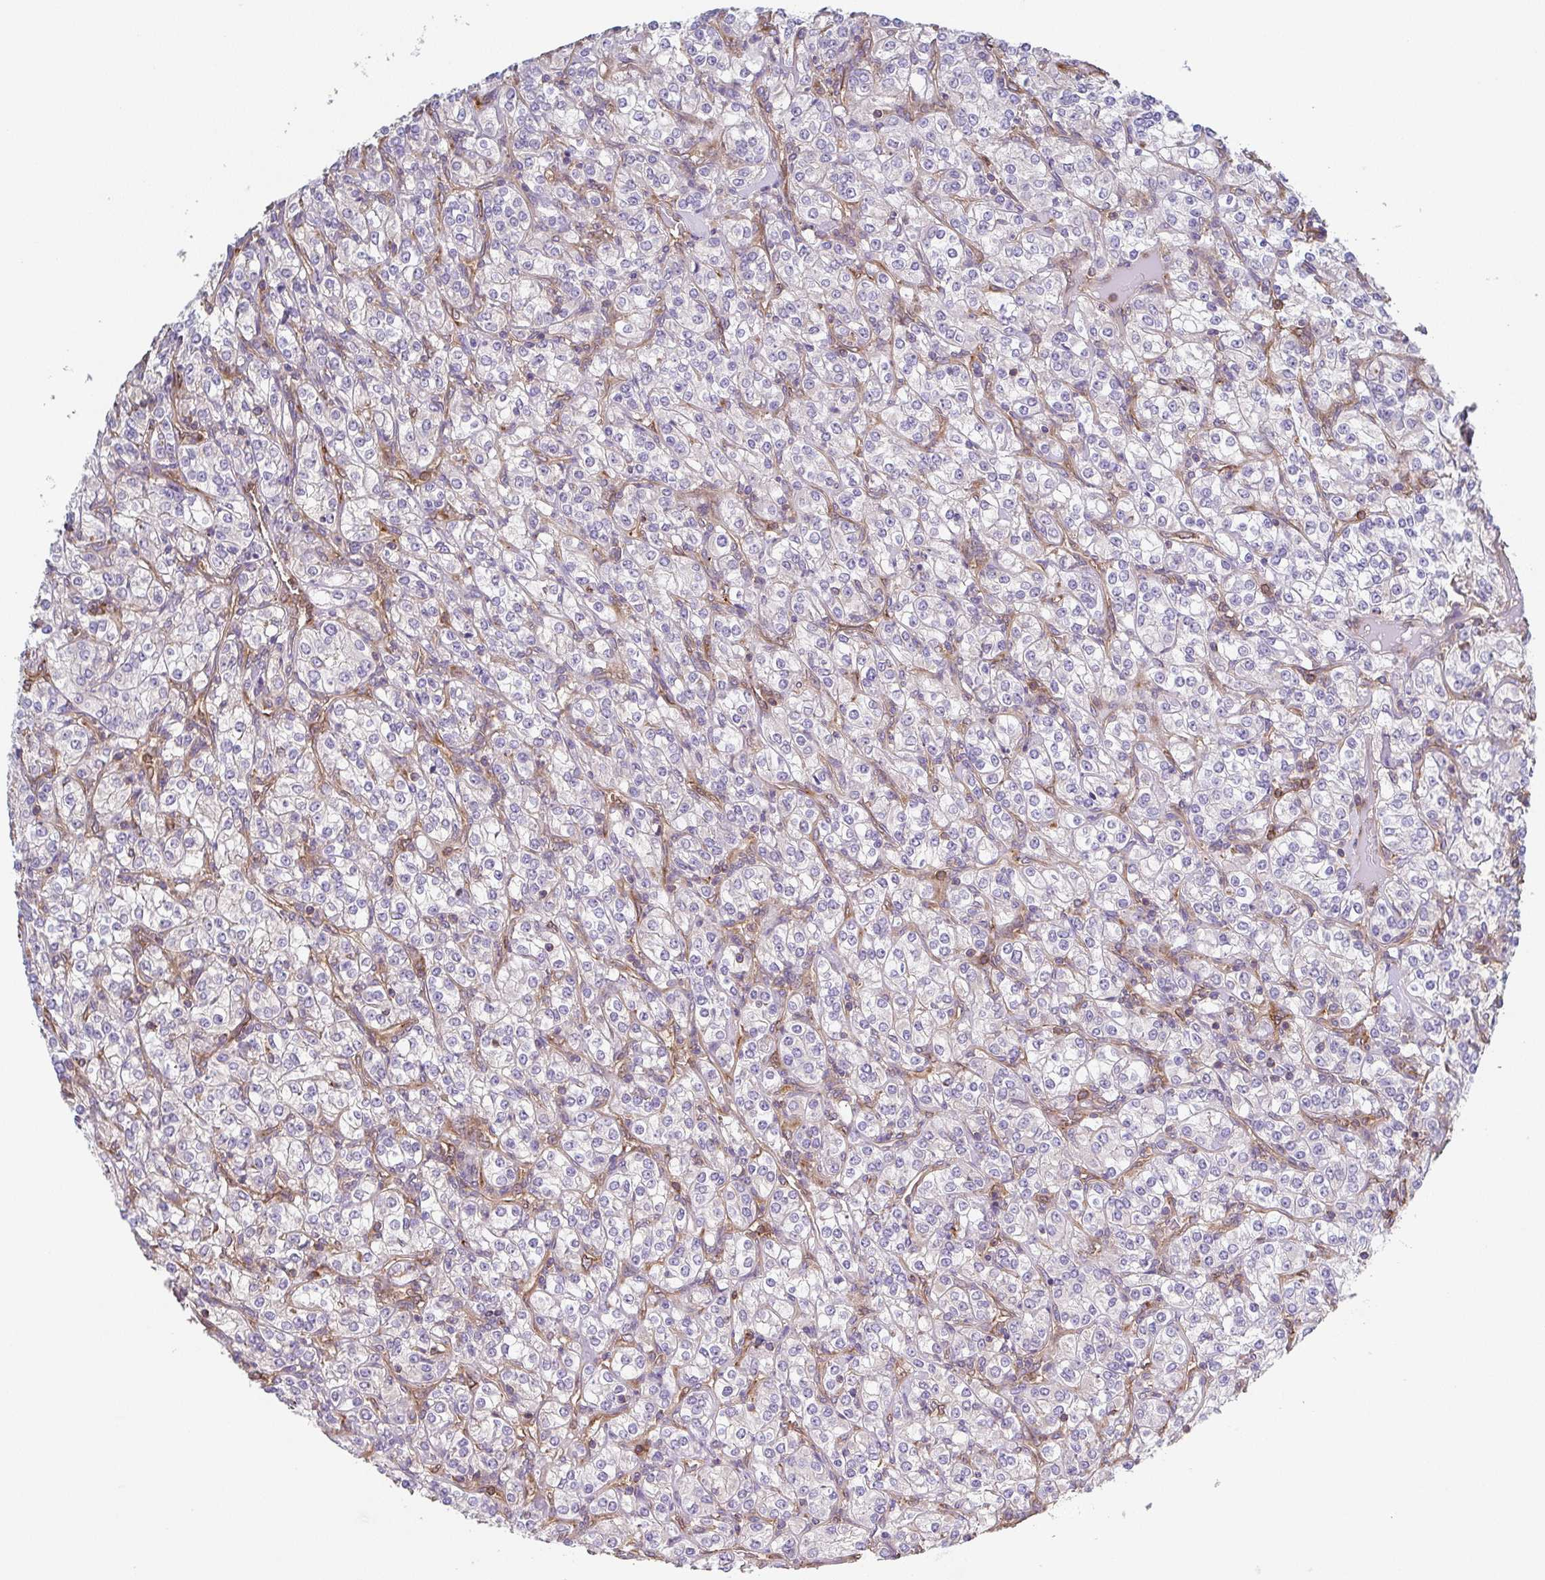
{"staining": {"intensity": "negative", "quantity": "none", "location": "none"}, "tissue": "renal cancer", "cell_type": "Tumor cells", "image_type": "cancer", "snomed": [{"axis": "morphology", "description": "Adenocarcinoma, NOS"}, {"axis": "topography", "description": "Kidney"}], "caption": "Human renal adenocarcinoma stained for a protein using immunohistochemistry shows no staining in tumor cells.", "gene": "TMEM229A", "patient": {"sex": "male", "age": 77}}